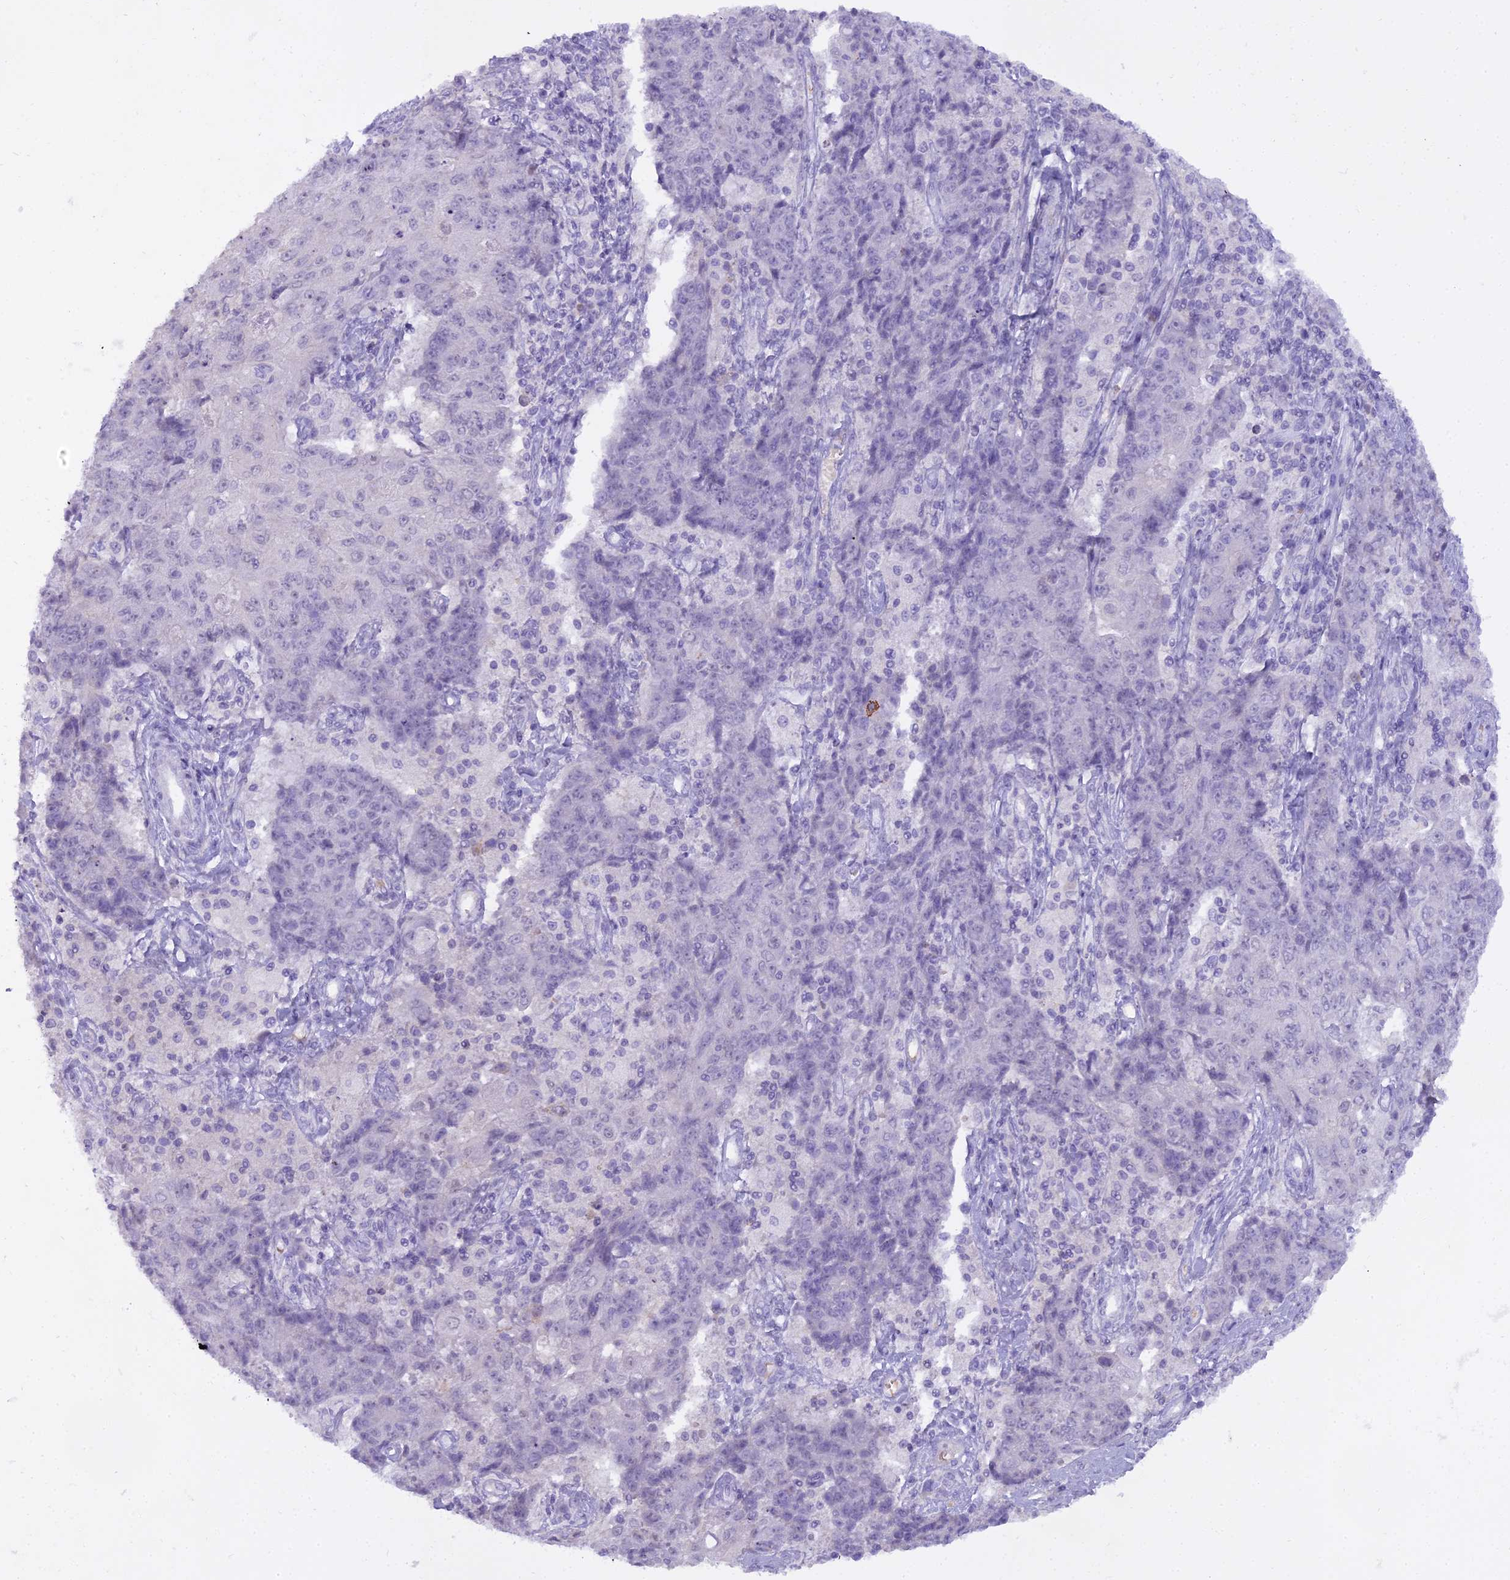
{"staining": {"intensity": "negative", "quantity": "none", "location": "none"}, "tissue": "ovarian cancer", "cell_type": "Tumor cells", "image_type": "cancer", "snomed": [{"axis": "morphology", "description": "Carcinoma, endometroid"}, {"axis": "topography", "description": "Ovary"}], "caption": "The image exhibits no significant expression in tumor cells of endometroid carcinoma (ovarian). (DAB (3,3'-diaminobenzidine) IHC, high magnification).", "gene": "OSTN", "patient": {"sex": "female", "age": 42}}